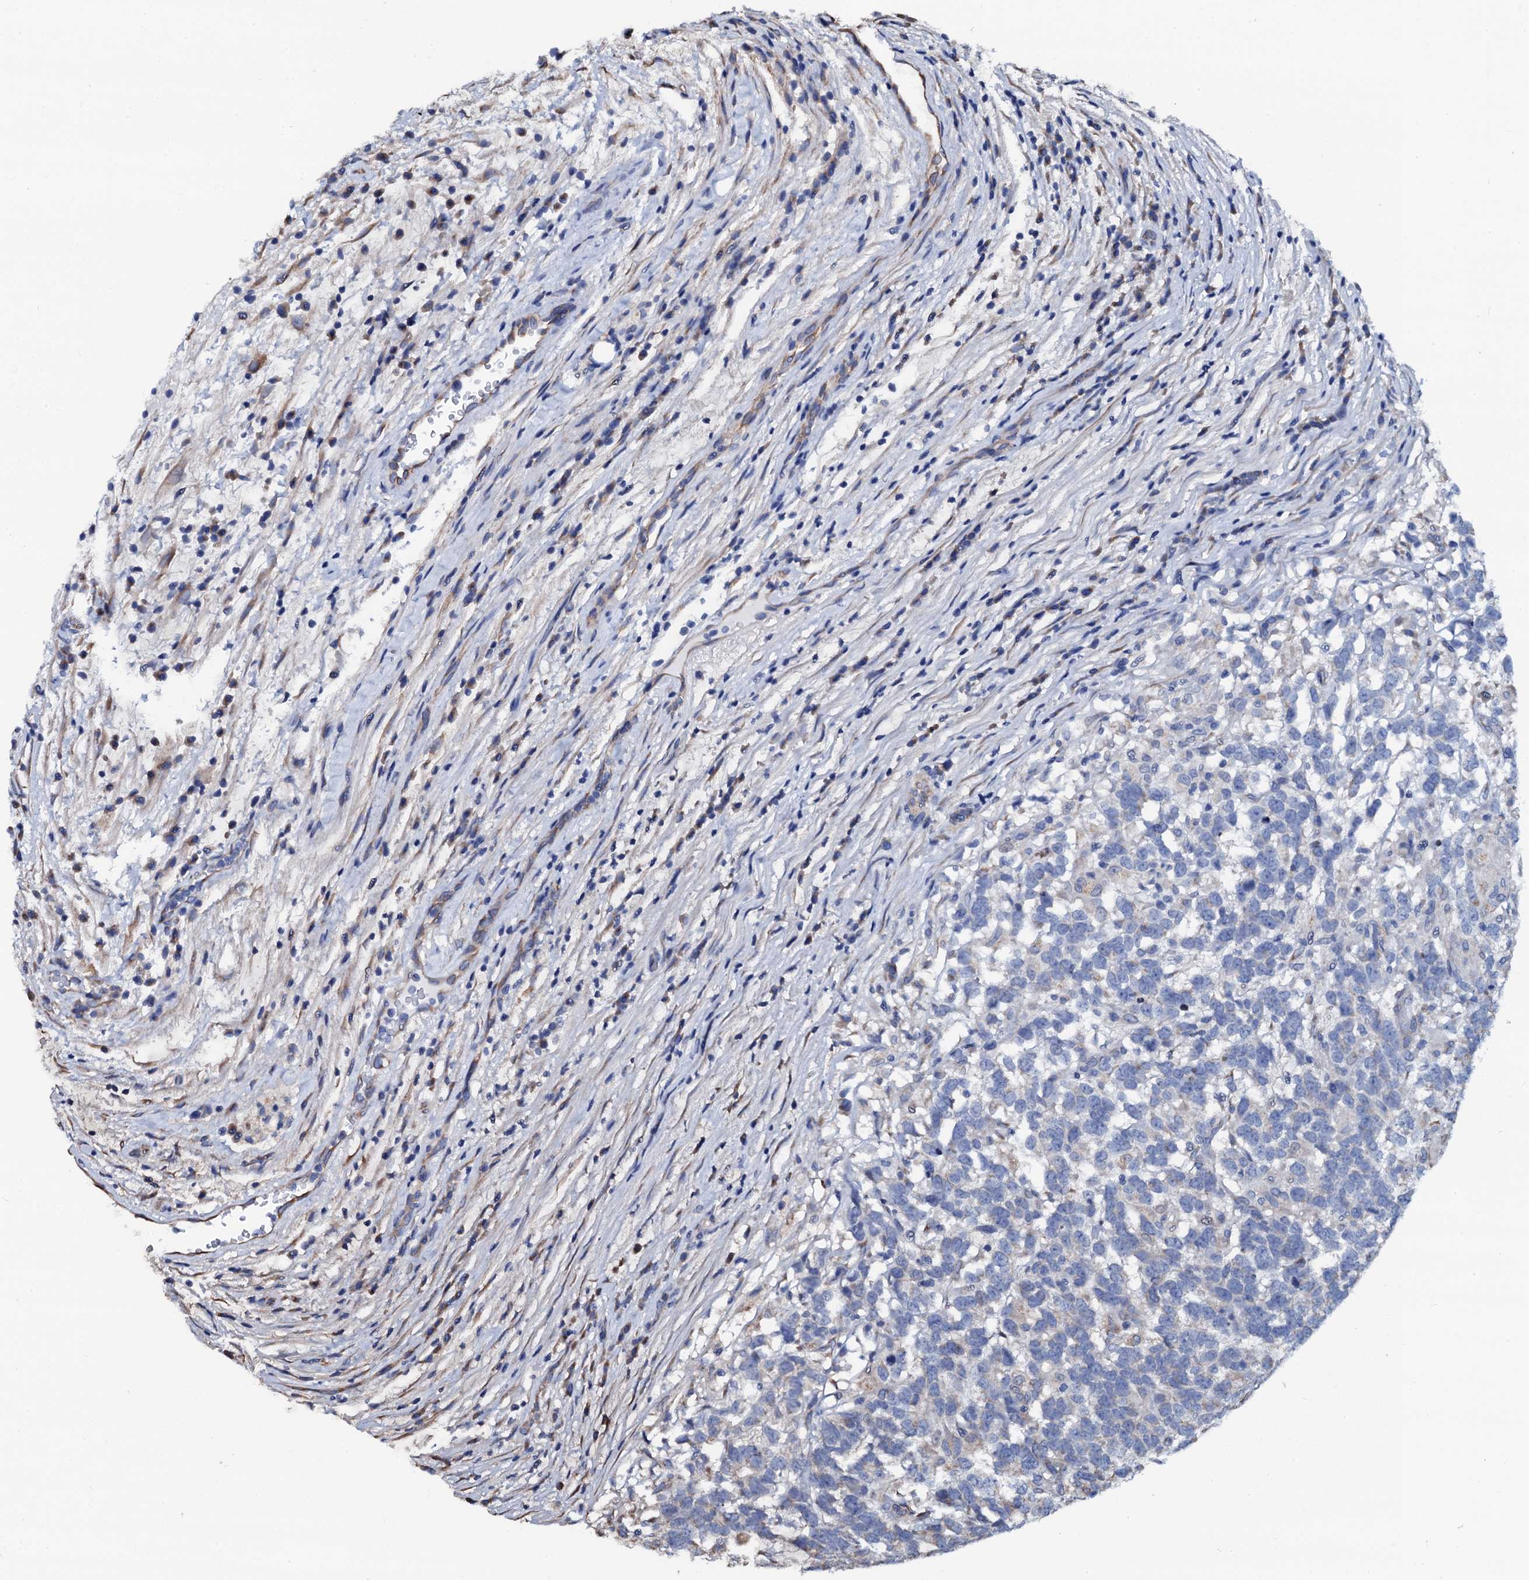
{"staining": {"intensity": "negative", "quantity": "none", "location": "none"}, "tissue": "testis cancer", "cell_type": "Tumor cells", "image_type": "cancer", "snomed": [{"axis": "morphology", "description": "Carcinoma, Embryonal, NOS"}, {"axis": "topography", "description": "Testis"}], "caption": "High power microscopy photomicrograph of an IHC photomicrograph of testis cancer (embryonal carcinoma), revealing no significant expression in tumor cells. (DAB (3,3'-diaminobenzidine) IHC with hematoxylin counter stain).", "gene": "AKAP3", "patient": {"sex": "male", "age": 26}}